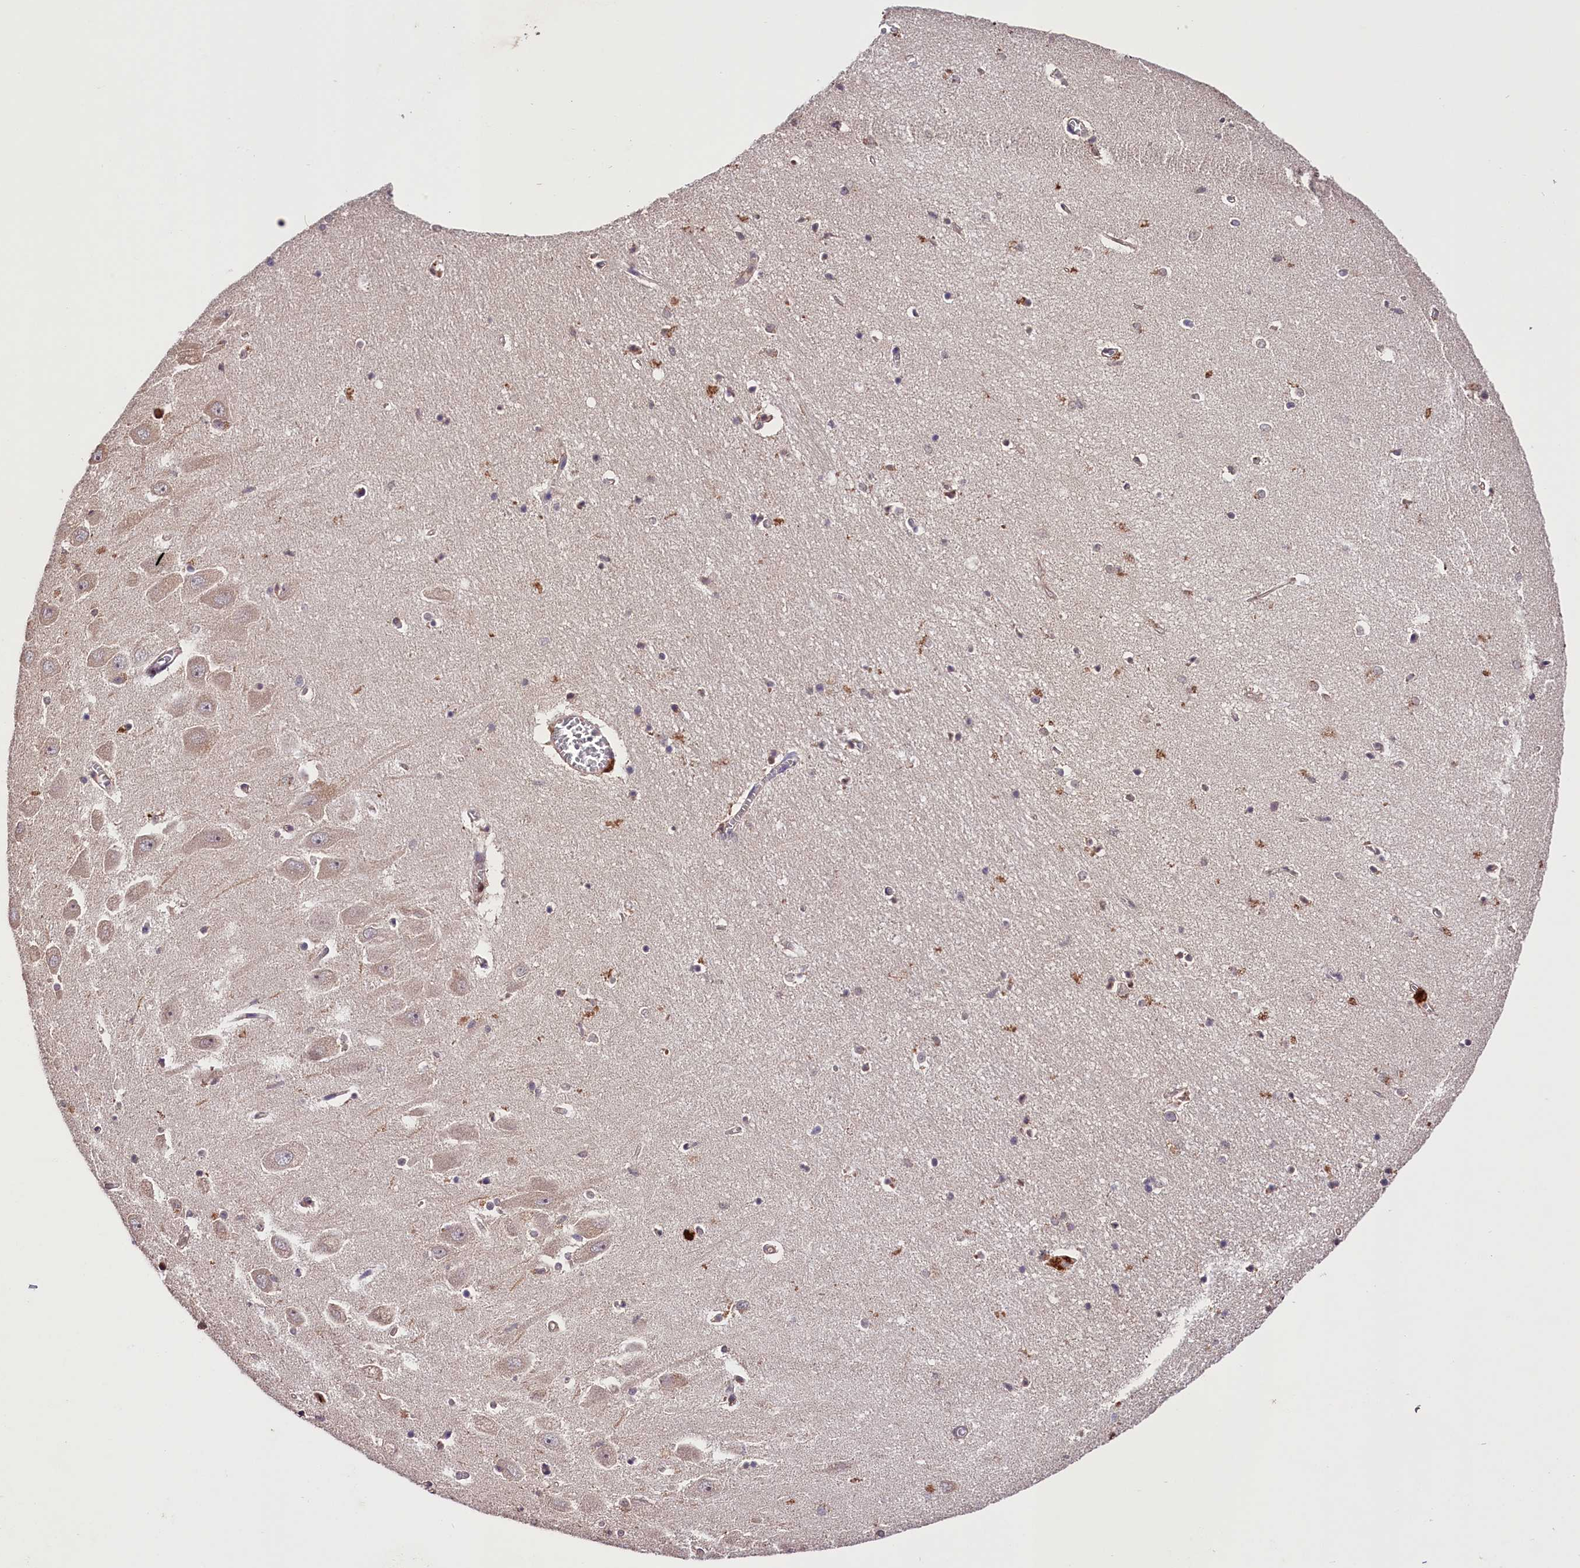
{"staining": {"intensity": "weak", "quantity": "<25%", "location": "cytoplasmic/membranous"}, "tissue": "hippocampus", "cell_type": "Glial cells", "image_type": "normal", "snomed": [{"axis": "morphology", "description": "Normal tissue, NOS"}, {"axis": "topography", "description": "Hippocampus"}], "caption": "IHC histopathology image of benign hippocampus: human hippocampus stained with DAB (3,3'-diaminobenzidine) demonstrates no significant protein staining in glial cells.", "gene": "CACNA1H", "patient": {"sex": "female", "age": 64}}